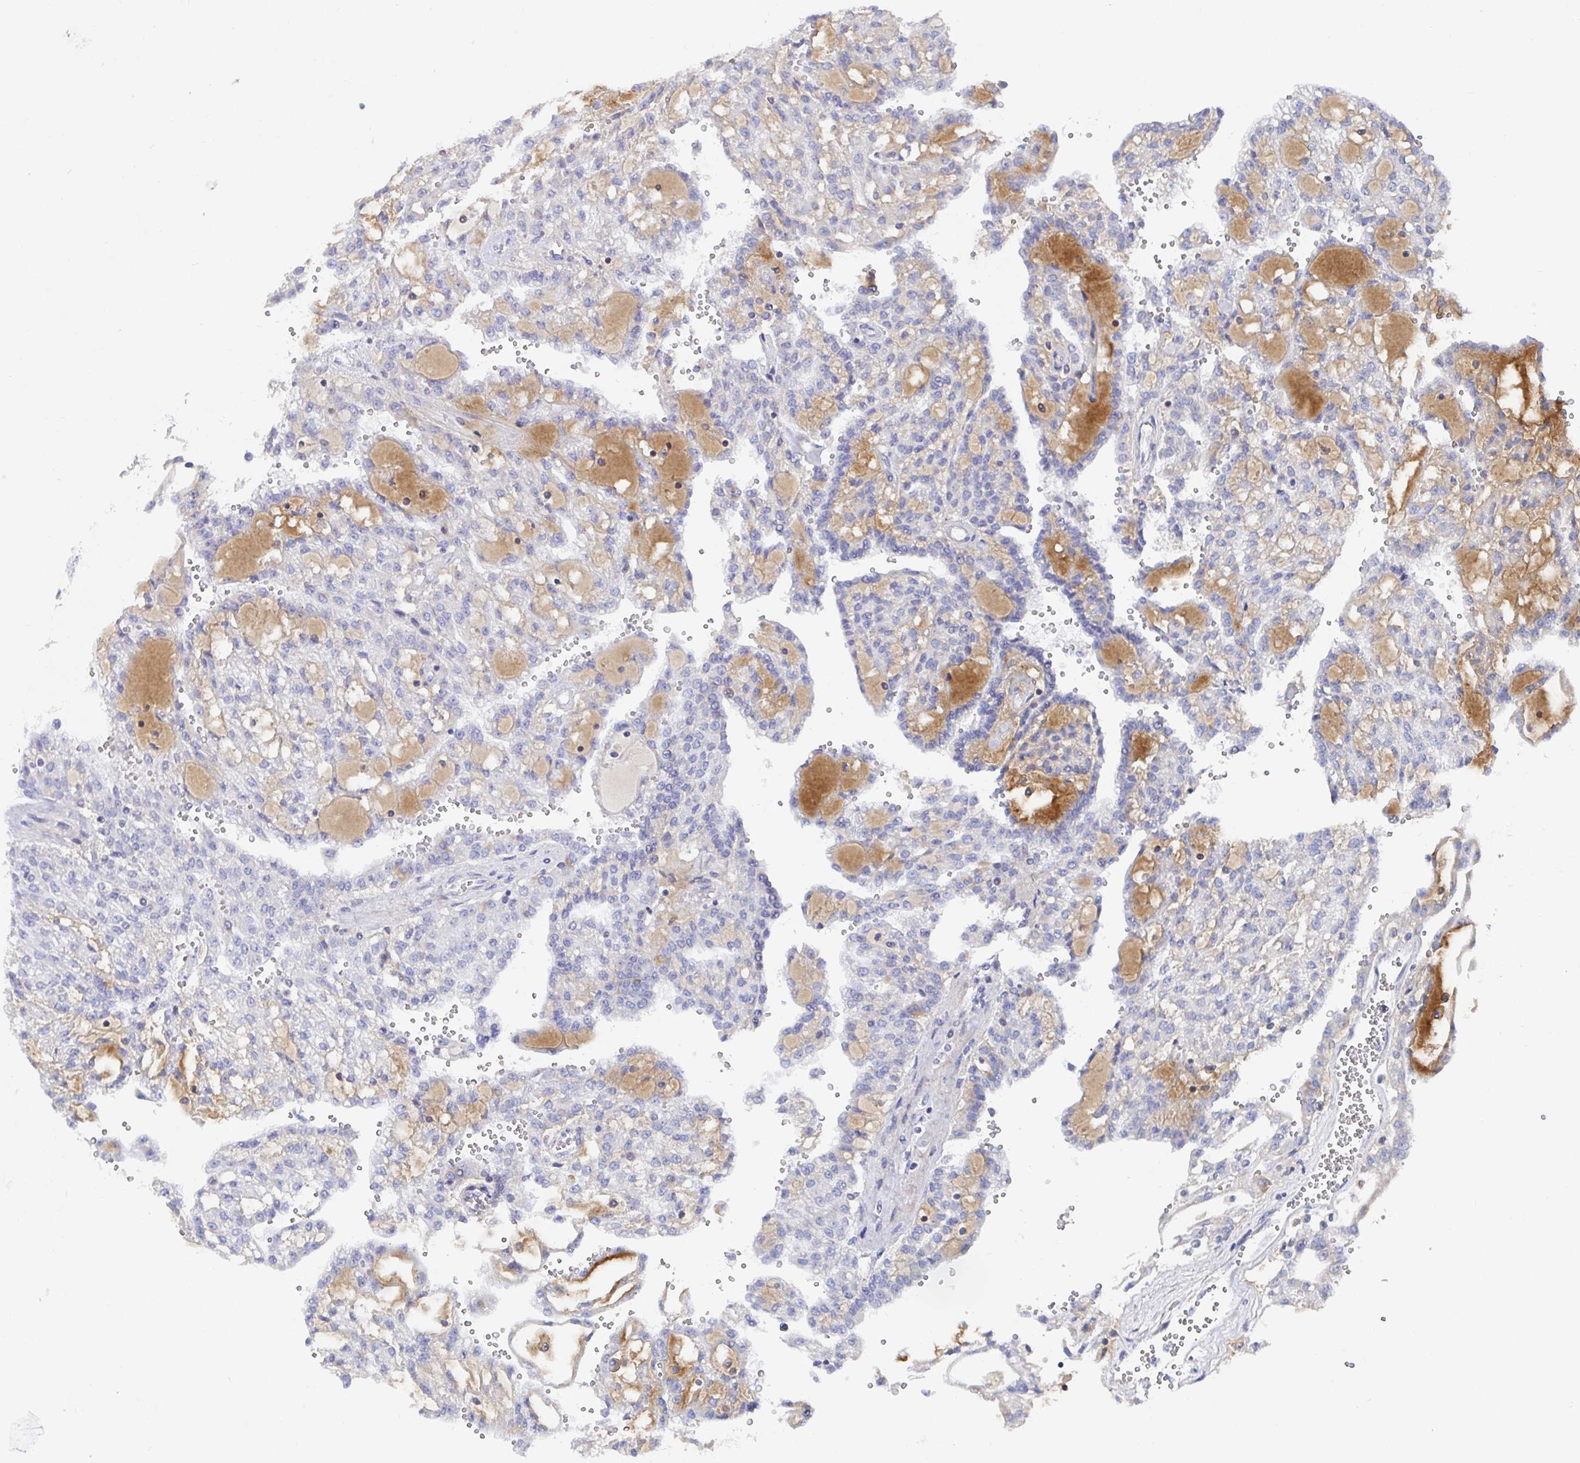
{"staining": {"intensity": "negative", "quantity": "none", "location": "none"}, "tissue": "renal cancer", "cell_type": "Tumor cells", "image_type": "cancer", "snomed": [{"axis": "morphology", "description": "Adenocarcinoma, NOS"}, {"axis": "topography", "description": "Kidney"}], "caption": "Tumor cells show no significant staining in adenocarcinoma (renal). (Stains: DAB immunohistochemistry (IHC) with hematoxylin counter stain, Microscopy: brightfield microscopy at high magnification).", "gene": "ATP5F1C", "patient": {"sex": "male", "age": 63}}